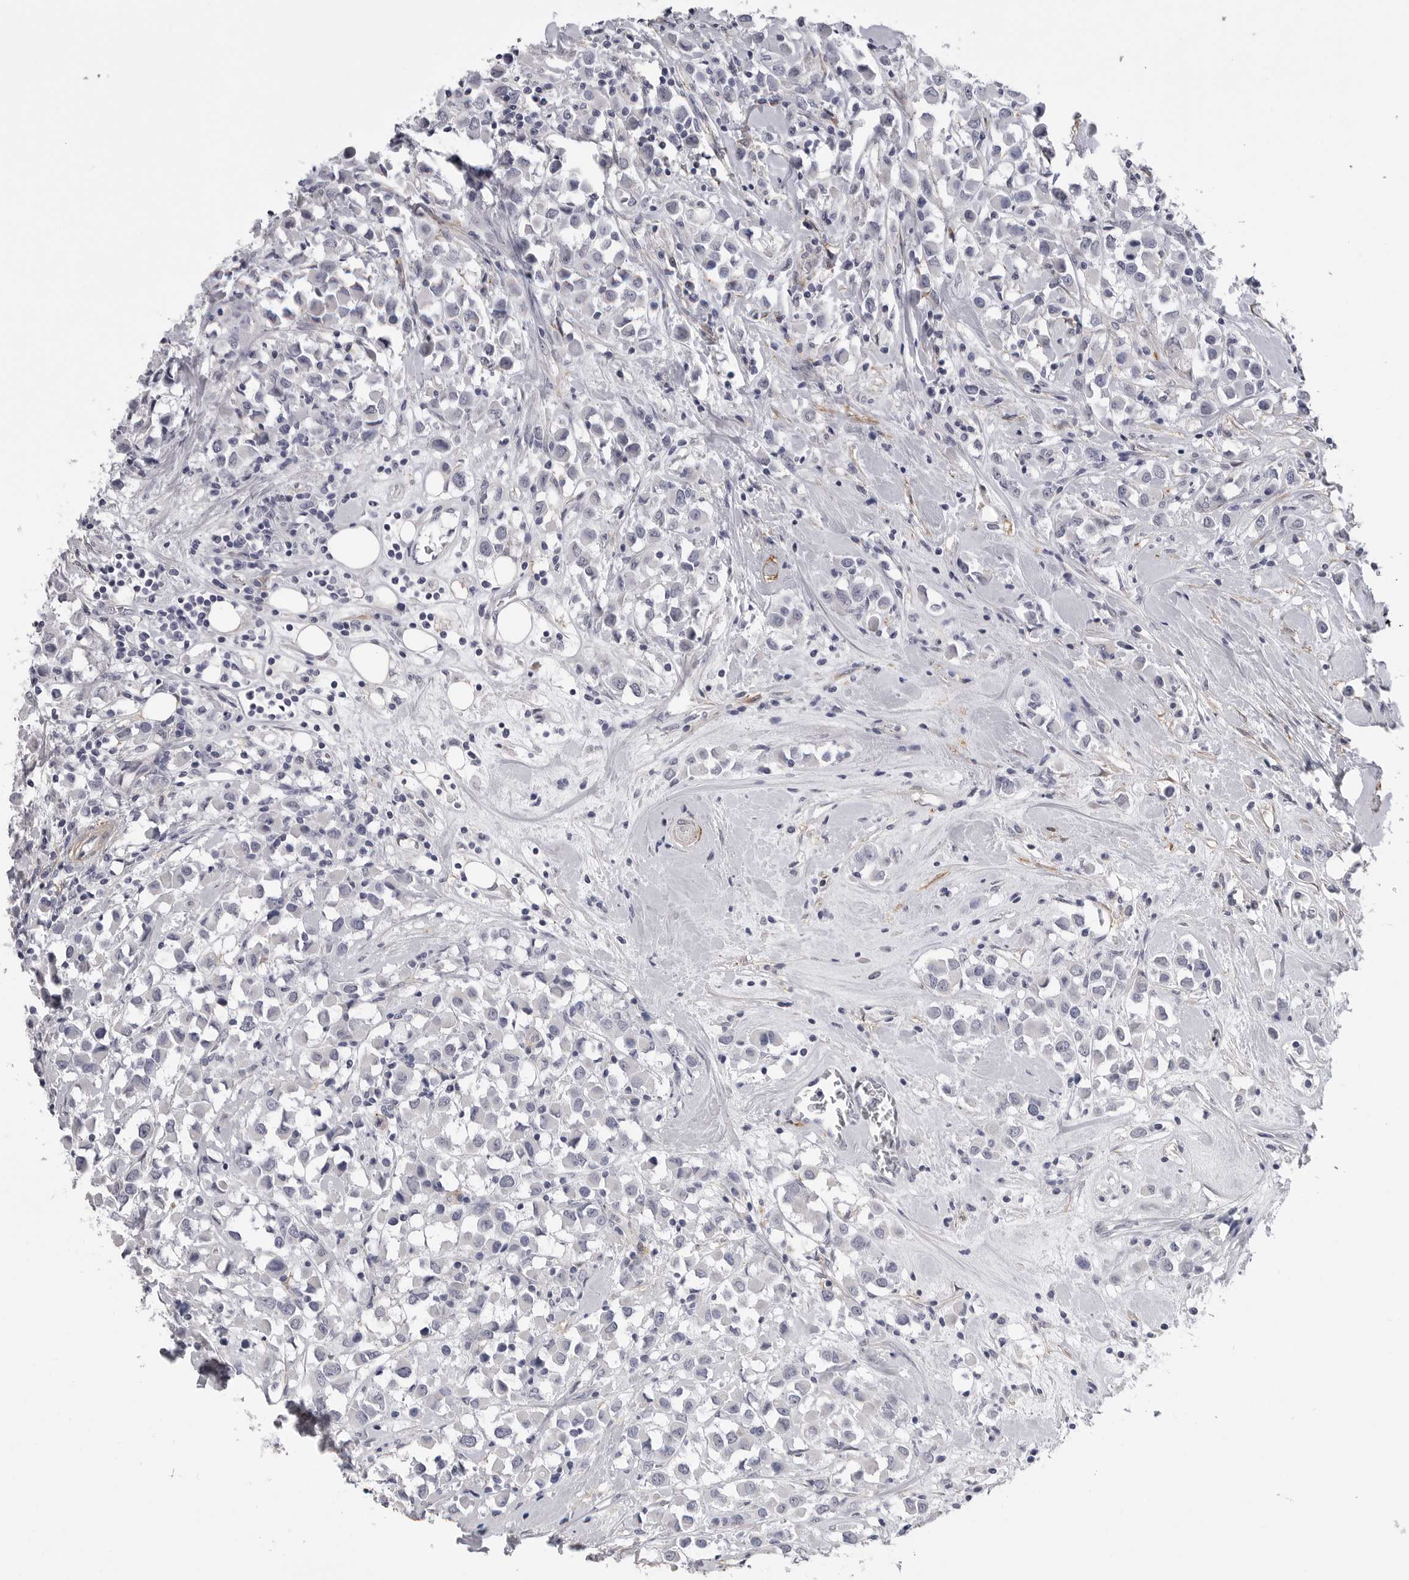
{"staining": {"intensity": "negative", "quantity": "none", "location": "none"}, "tissue": "breast cancer", "cell_type": "Tumor cells", "image_type": "cancer", "snomed": [{"axis": "morphology", "description": "Duct carcinoma"}, {"axis": "topography", "description": "Breast"}], "caption": "This is a histopathology image of IHC staining of breast cancer (infiltrating ductal carcinoma), which shows no positivity in tumor cells. (DAB IHC with hematoxylin counter stain).", "gene": "AKAP12", "patient": {"sex": "female", "age": 61}}